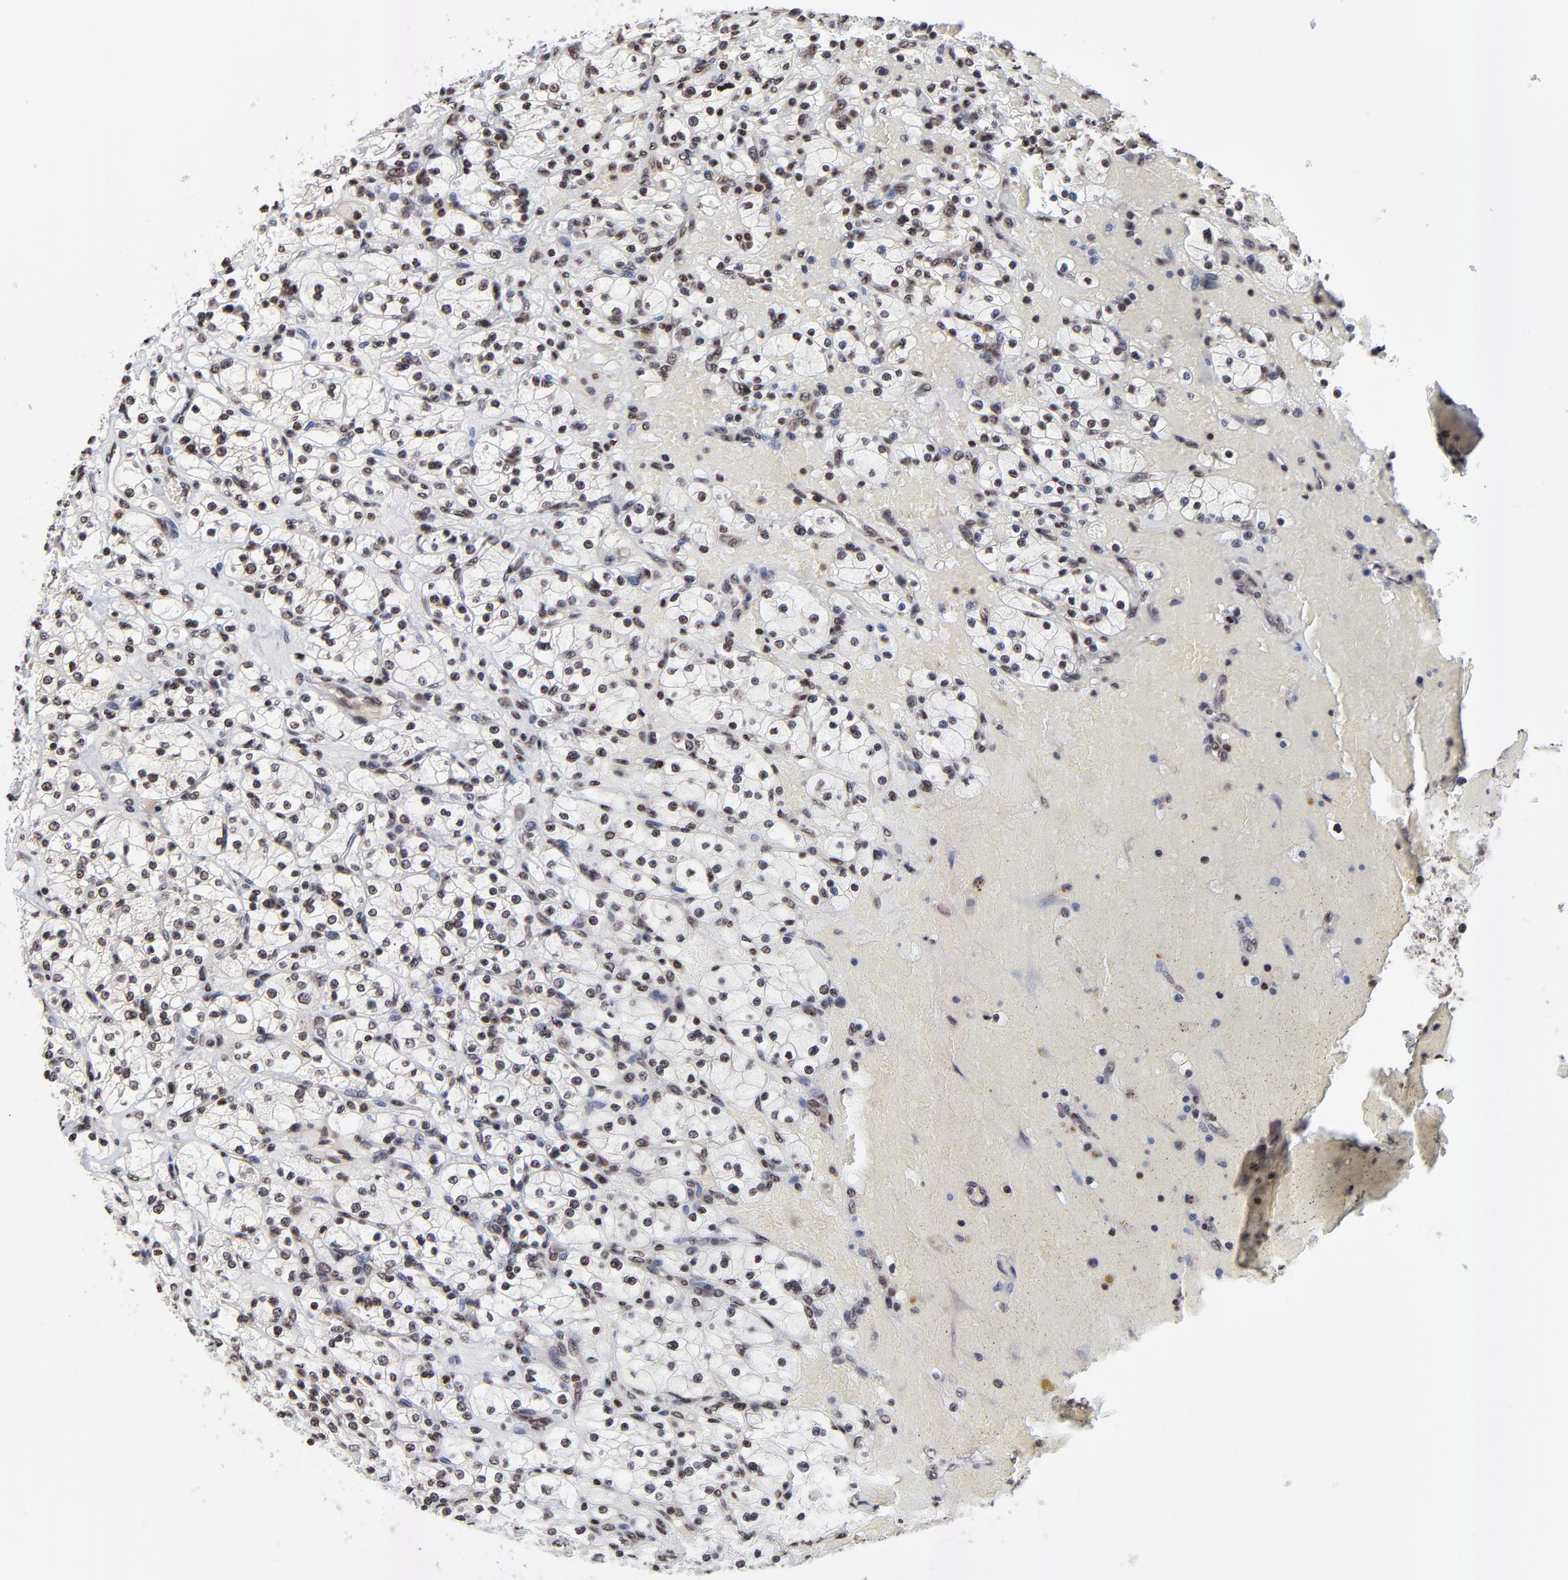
{"staining": {"intensity": "weak", "quantity": "25%-75%", "location": "nuclear"}, "tissue": "renal cancer", "cell_type": "Tumor cells", "image_type": "cancer", "snomed": [{"axis": "morphology", "description": "Adenocarcinoma, NOS"}, {"axis": "topography", "description": "Kidney"}], "caption": "Renal cancer stained for a protein displays weak nuclear positivity in tumor cells.", "gene": "ZNF777", "patient": {"sex": "female", "age": 83}}